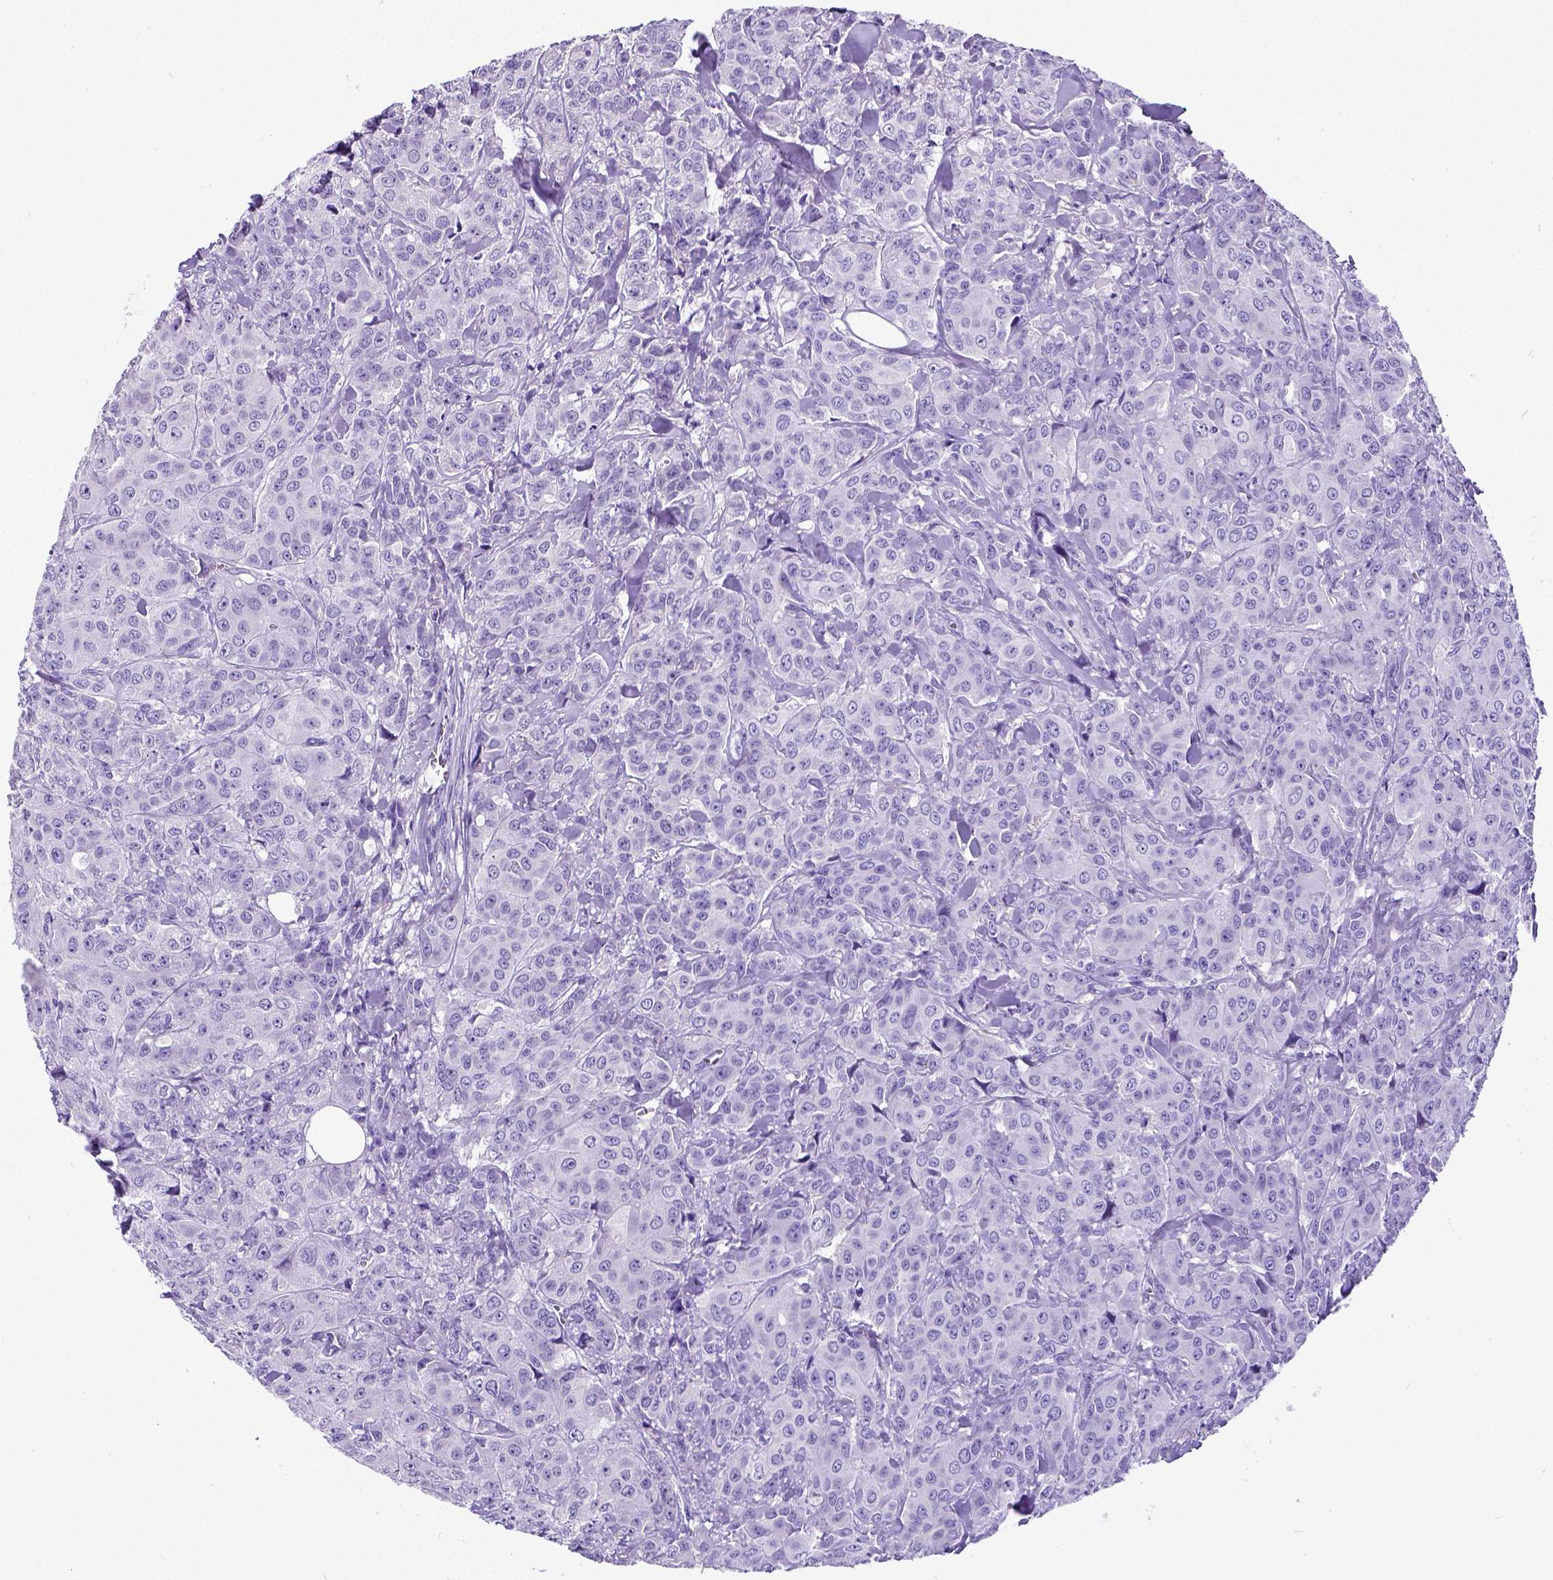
{"staining": {"intensity": "negative", "quantity": "none", "location": "none"}, "tissue": "breast cancer", "cell_type": "Tumor cells", "image_type": "cancer", "snomed": [{"axis": "morphology", "description": "Duct carcinoma"}, {"axis": "topography", "description": "Breast"}], "caption": "Immunohistochemistry histopathology image of human infiltrating ductal carcinoma (breast) stained for a protein (brown), which shows no staining in tumor cells. (Stains: DAB IHC with hematoxylin counter stain, Microscopy: brightfield microscopy at high magnification).", "gene": "SATB2", "patient": {"sex": "female", "age": 43}}